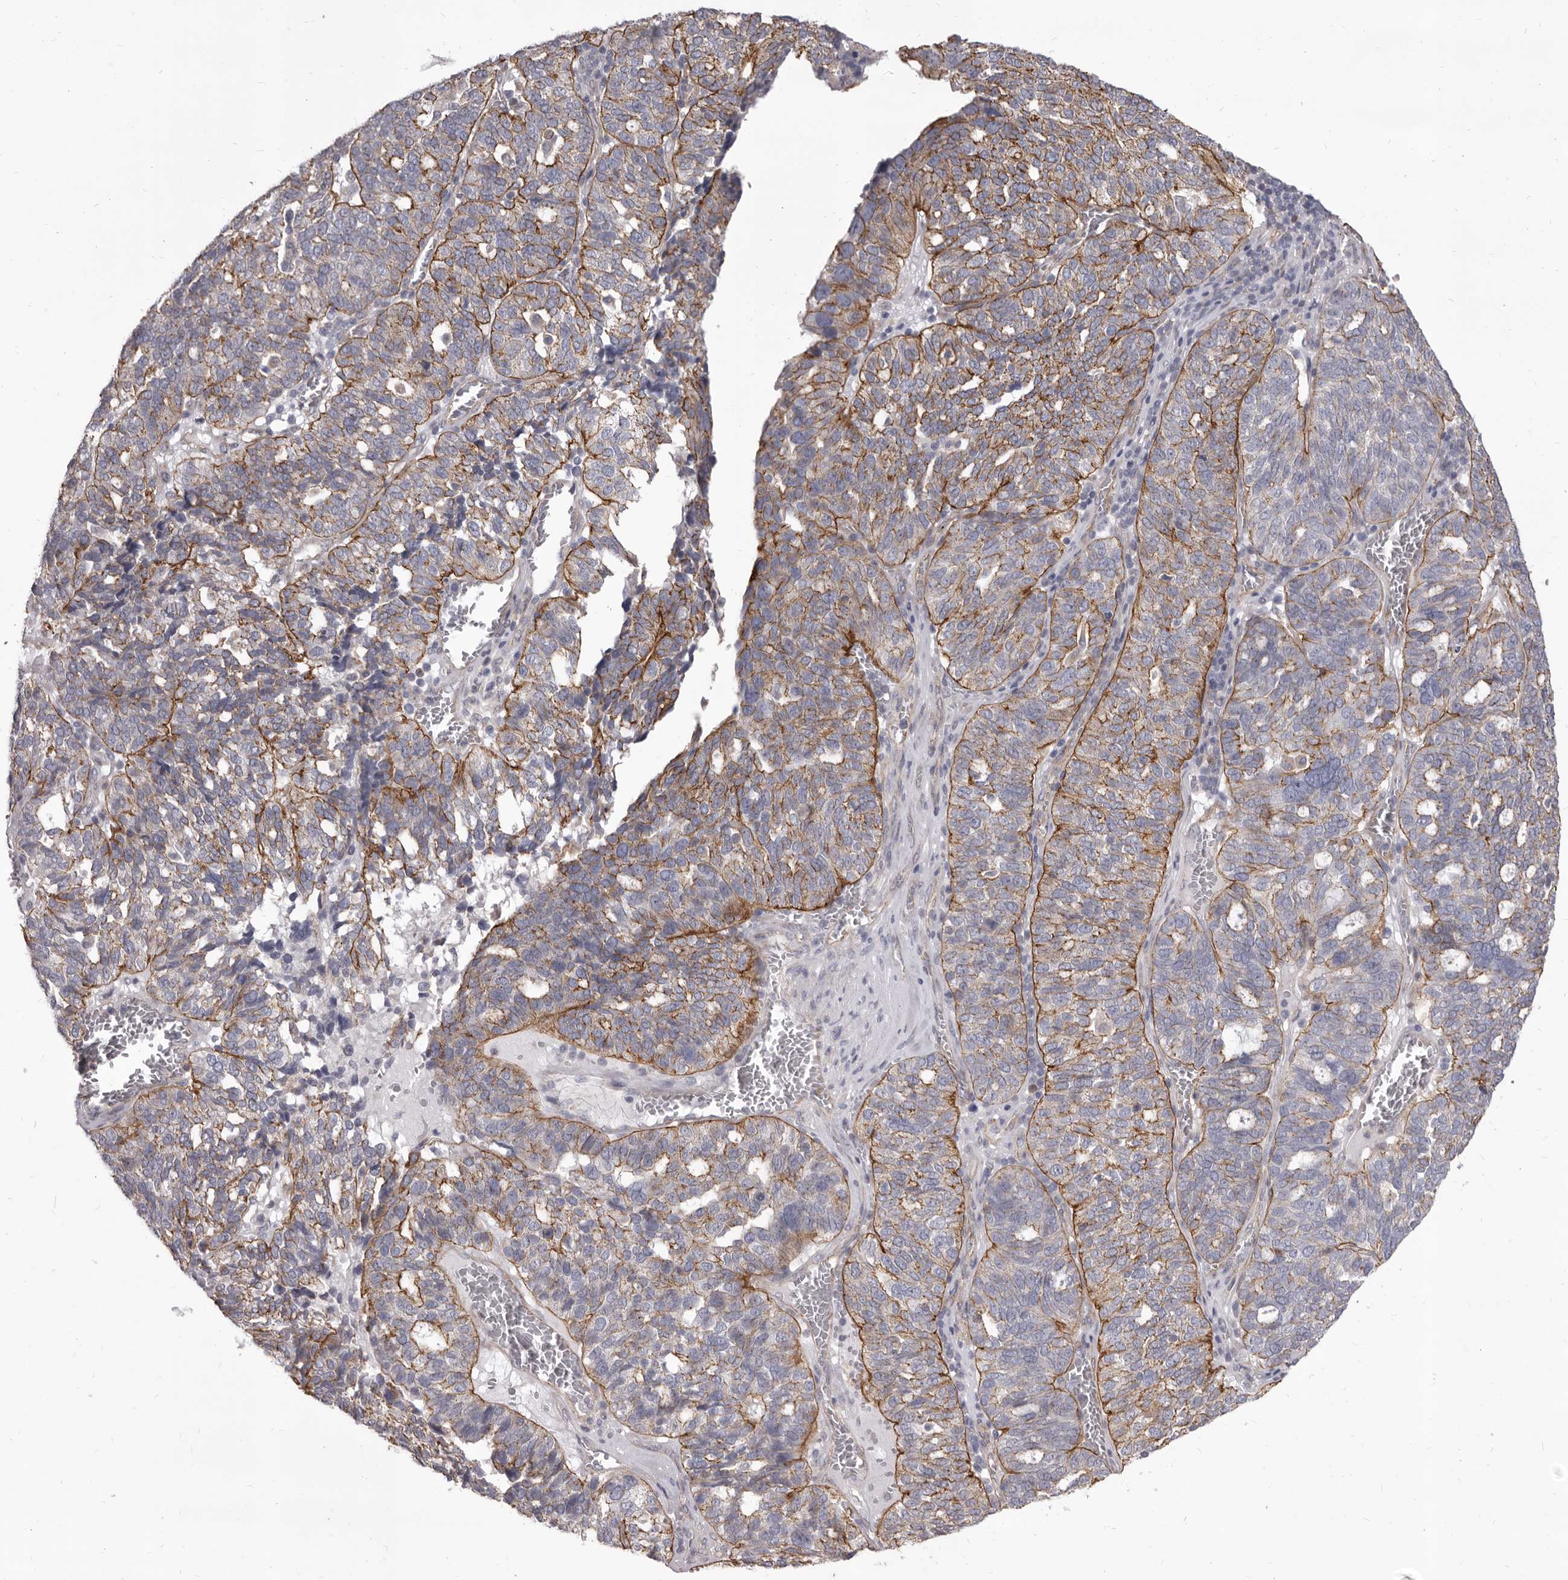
{"staining": {"intensity": "moderate", "quantity": "25%-75%", "location": "cytoplasmic/membranous"}, "tissue": "ovarian cancer", "cell_type": "Tumor cells", "image_type": "cancer", "snomed": [{"axis": "morphology", "description": "Cystadenocarcinoma, serous, NOS"}, {"axis": "topography", "description": "Ovary"}], "caption": "Ovarian cancer stained with DAB (3,3'-diaminobenzidine) immunohistochemistry (IHC) displays medium levels of moderate cytoplasmic/membranous positivity in approximately 25%-75% of tumor cells.", "gene": "P2RX6", "patient": {"sex": "female", "age": 59}}